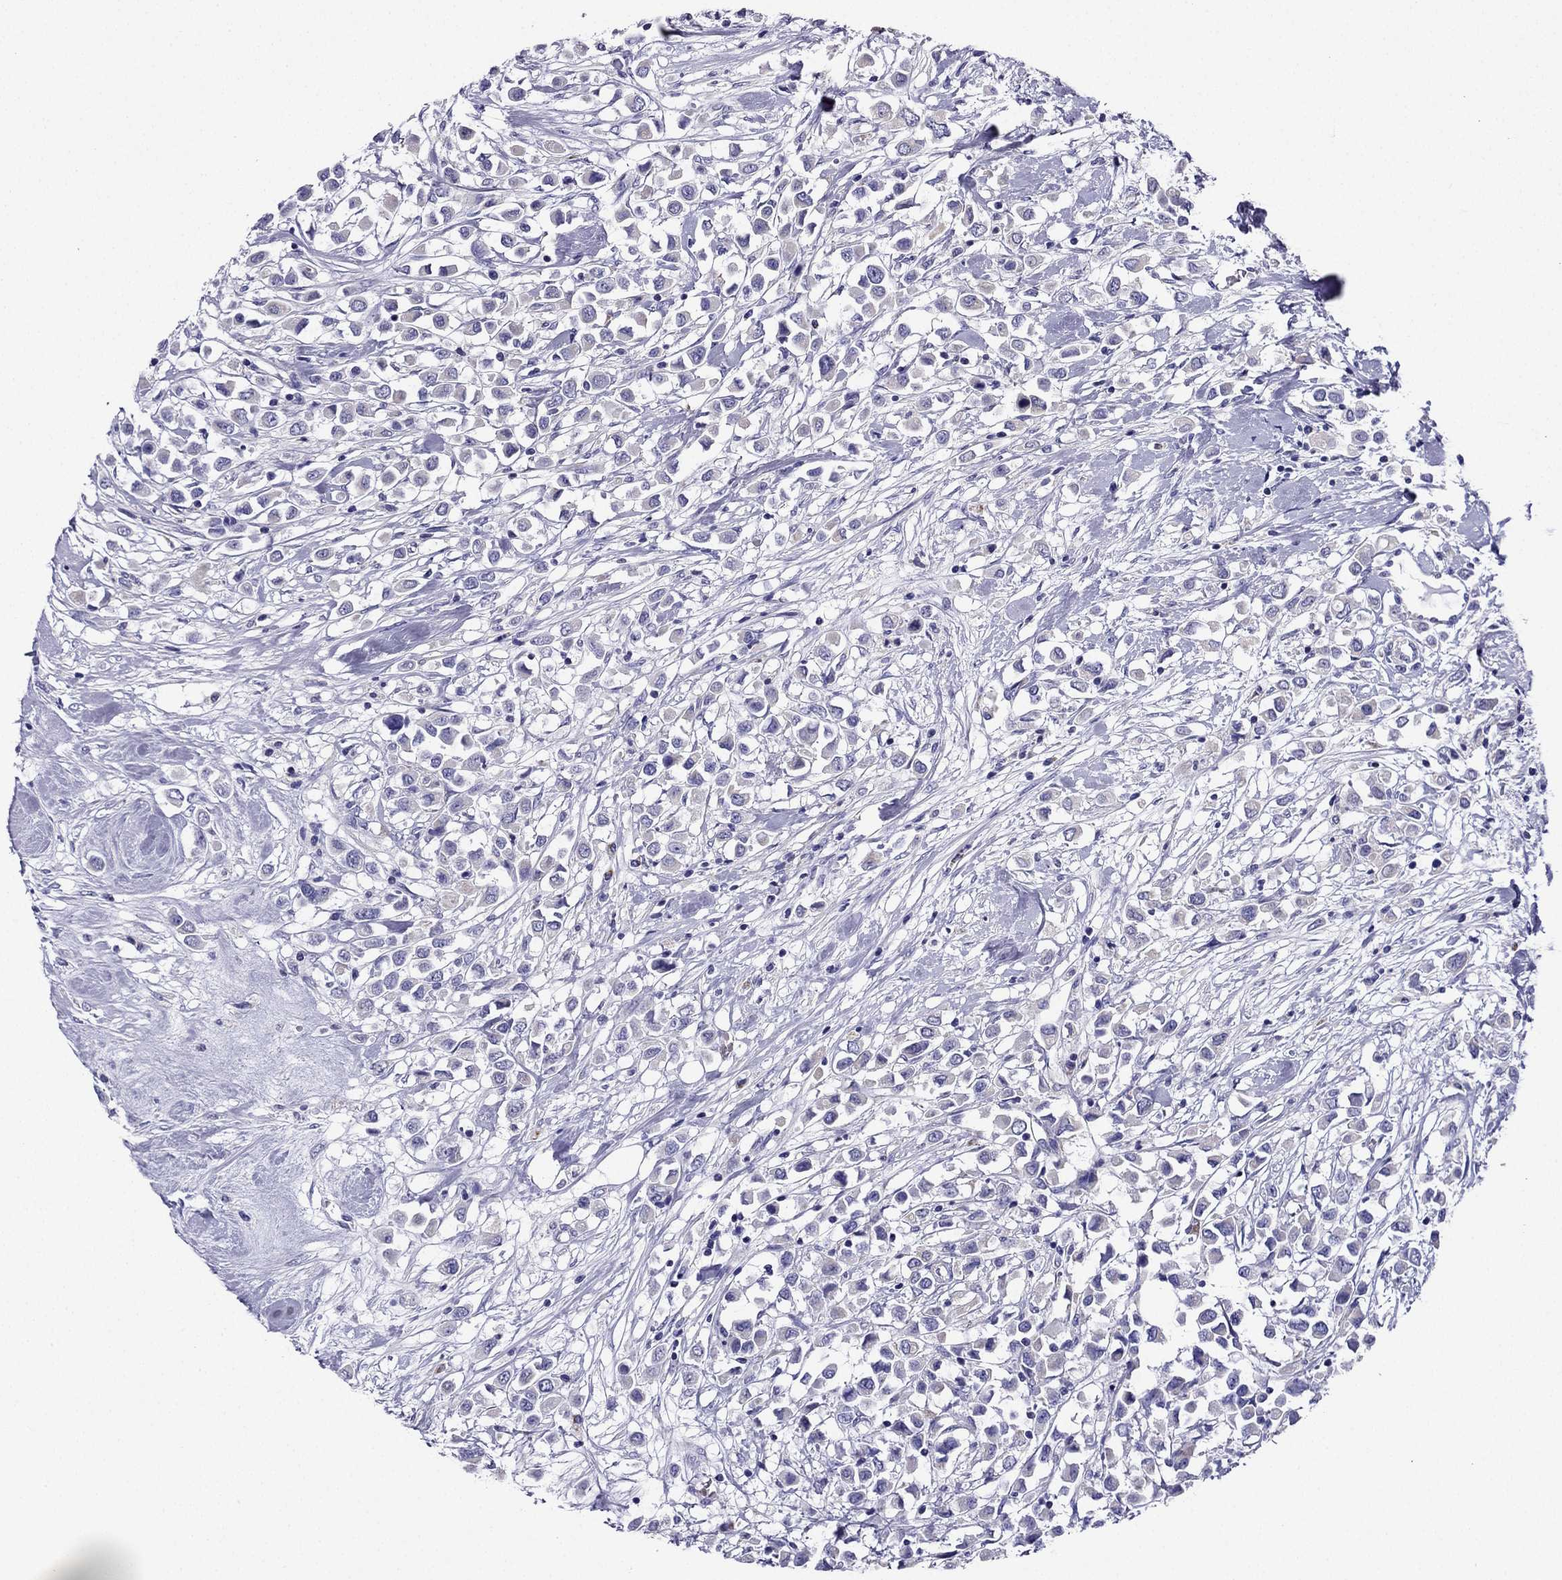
{"staining": {"intensity": "negative", "quantity": "none", "location": "none"}, "tissue": "breast cancer", "cell_type": "Tumor cells", "image_type": "cancer", "snomed": [{"axis": "morphology", "description": "Duct carcinoma"}, {"axis": "topography", "description": "Breast"}], "caption": "Tumor cells show no significant expression in breast cancer (intraductal carcinoma). Brightfield microscopy of immunohistochemistry stained with DAB (brown) and hematoxylin (blue), captured at high magnification.", "gene": "KIF5A", "patient": {"sex": "female", "age": 61}}